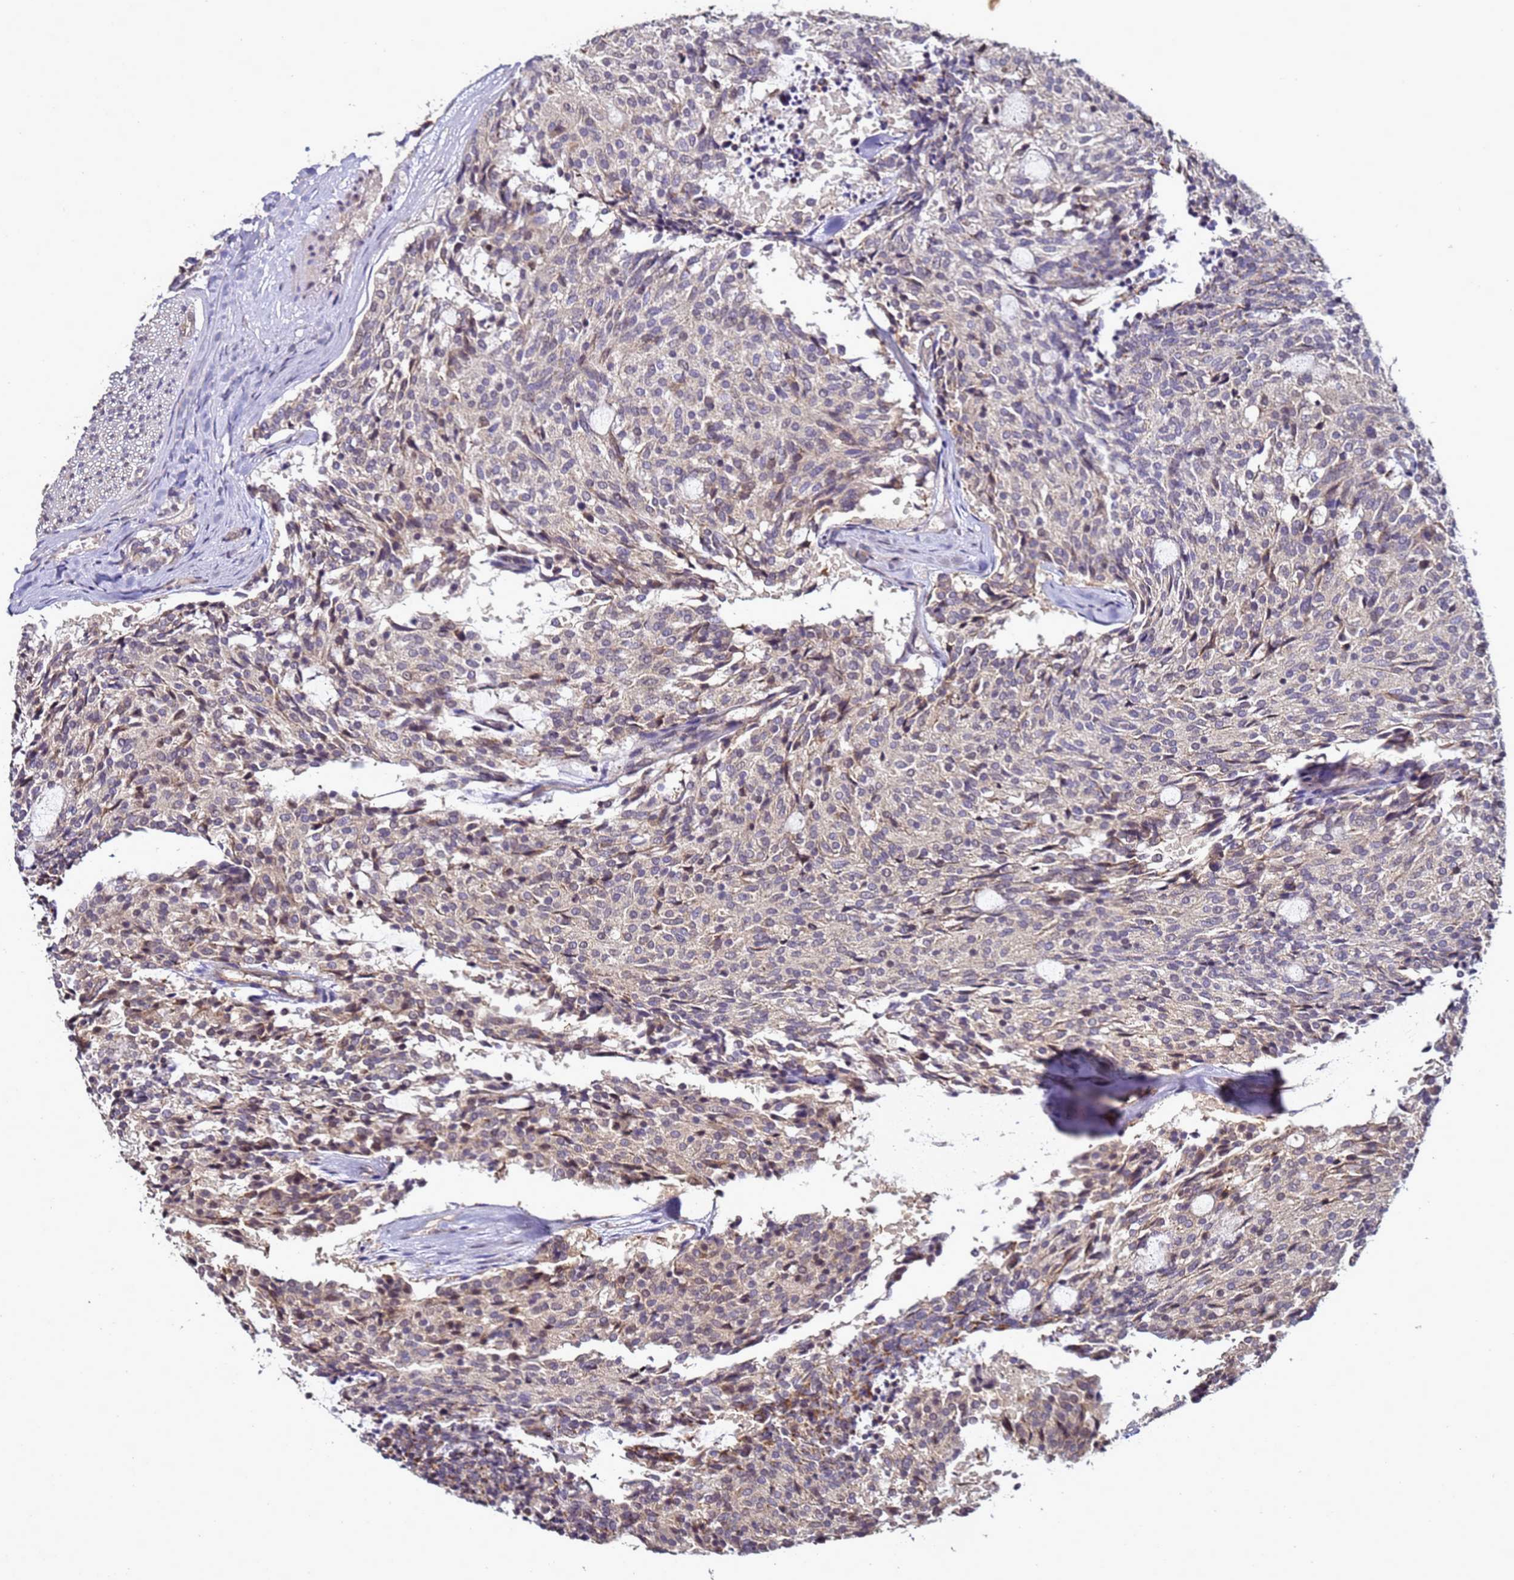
{"staining": {"intensity": "weak", "quantity": "25%-75%", "location": "cytoplasmic/membranous"}, "tissue": "carcinoid", "cell_type": "Tumor cells", "image_type": "cancer", "snomed": [{"axis": "morphology", "description": "Carcinoid, malignant, NOS"}, {"axis": "topography", "description": "Pancreas"}], "caption": "Human carcinoid stained for a protein (brown) shows weak cytoplasmic/membranous positive positivity in about 25%-75% of tumor cells.", "gene": "ANKRD17", "patient": {"sex": "female", "age": 54}}